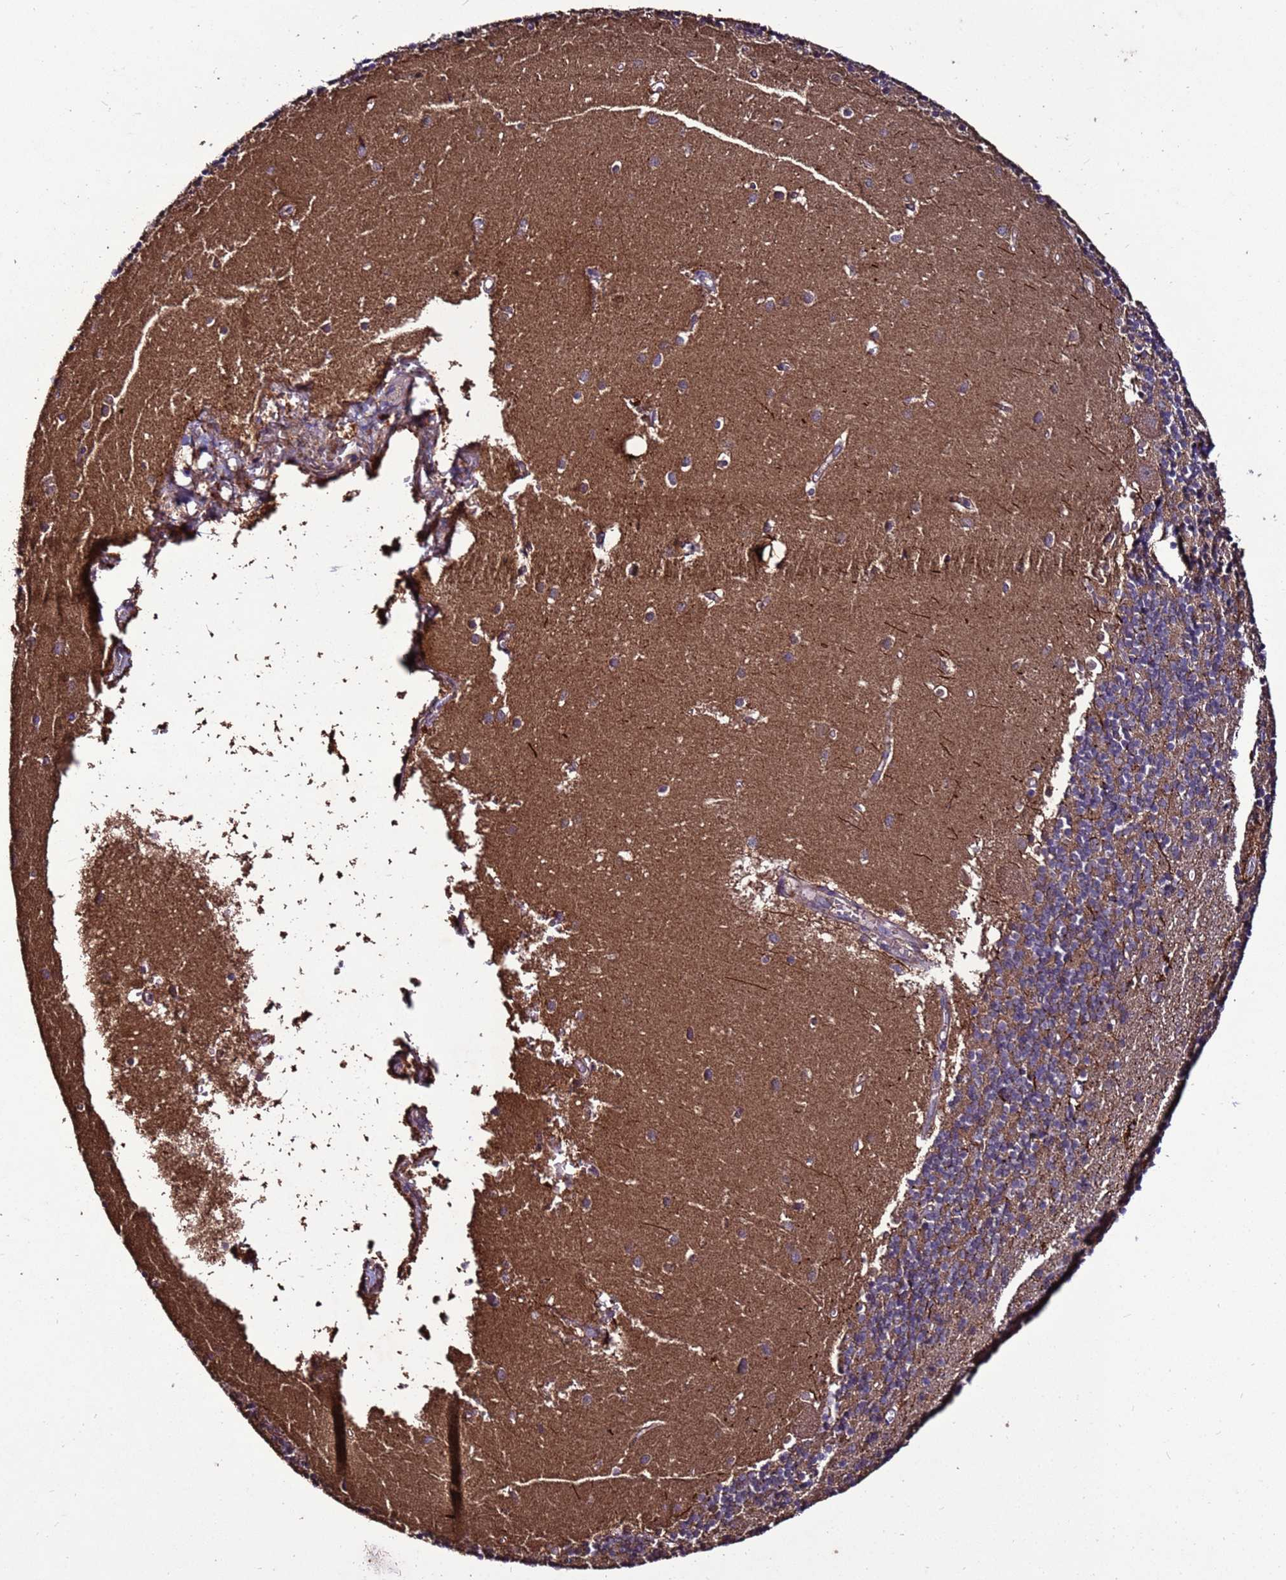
{"staining": {"intensity": "moderate", "quantity": "25%-75%", "location": "cytoplasmic/membranous"}, "tissue": "cerebellum", "cell_type": "Cells in granular layer", "image_type": "normal", "snomed": [{"axis": "morphology", "description": "Normal tissue, NOS"}, {"axis": "topography", "description": "Cerebellum"}], "caption": "Immunohistochemical staining of benign cerebellum exhibits medium levels of moderate cytoplasmic/membranous positivity in about 25%-75% of cells in granular layer. Using DAB (brown) and hematoxylin (blue) stains, captured at high magnification using brightfield microscopy.", "gene": "RPS15A", "patient": {"sex": "male", "age": 54}}